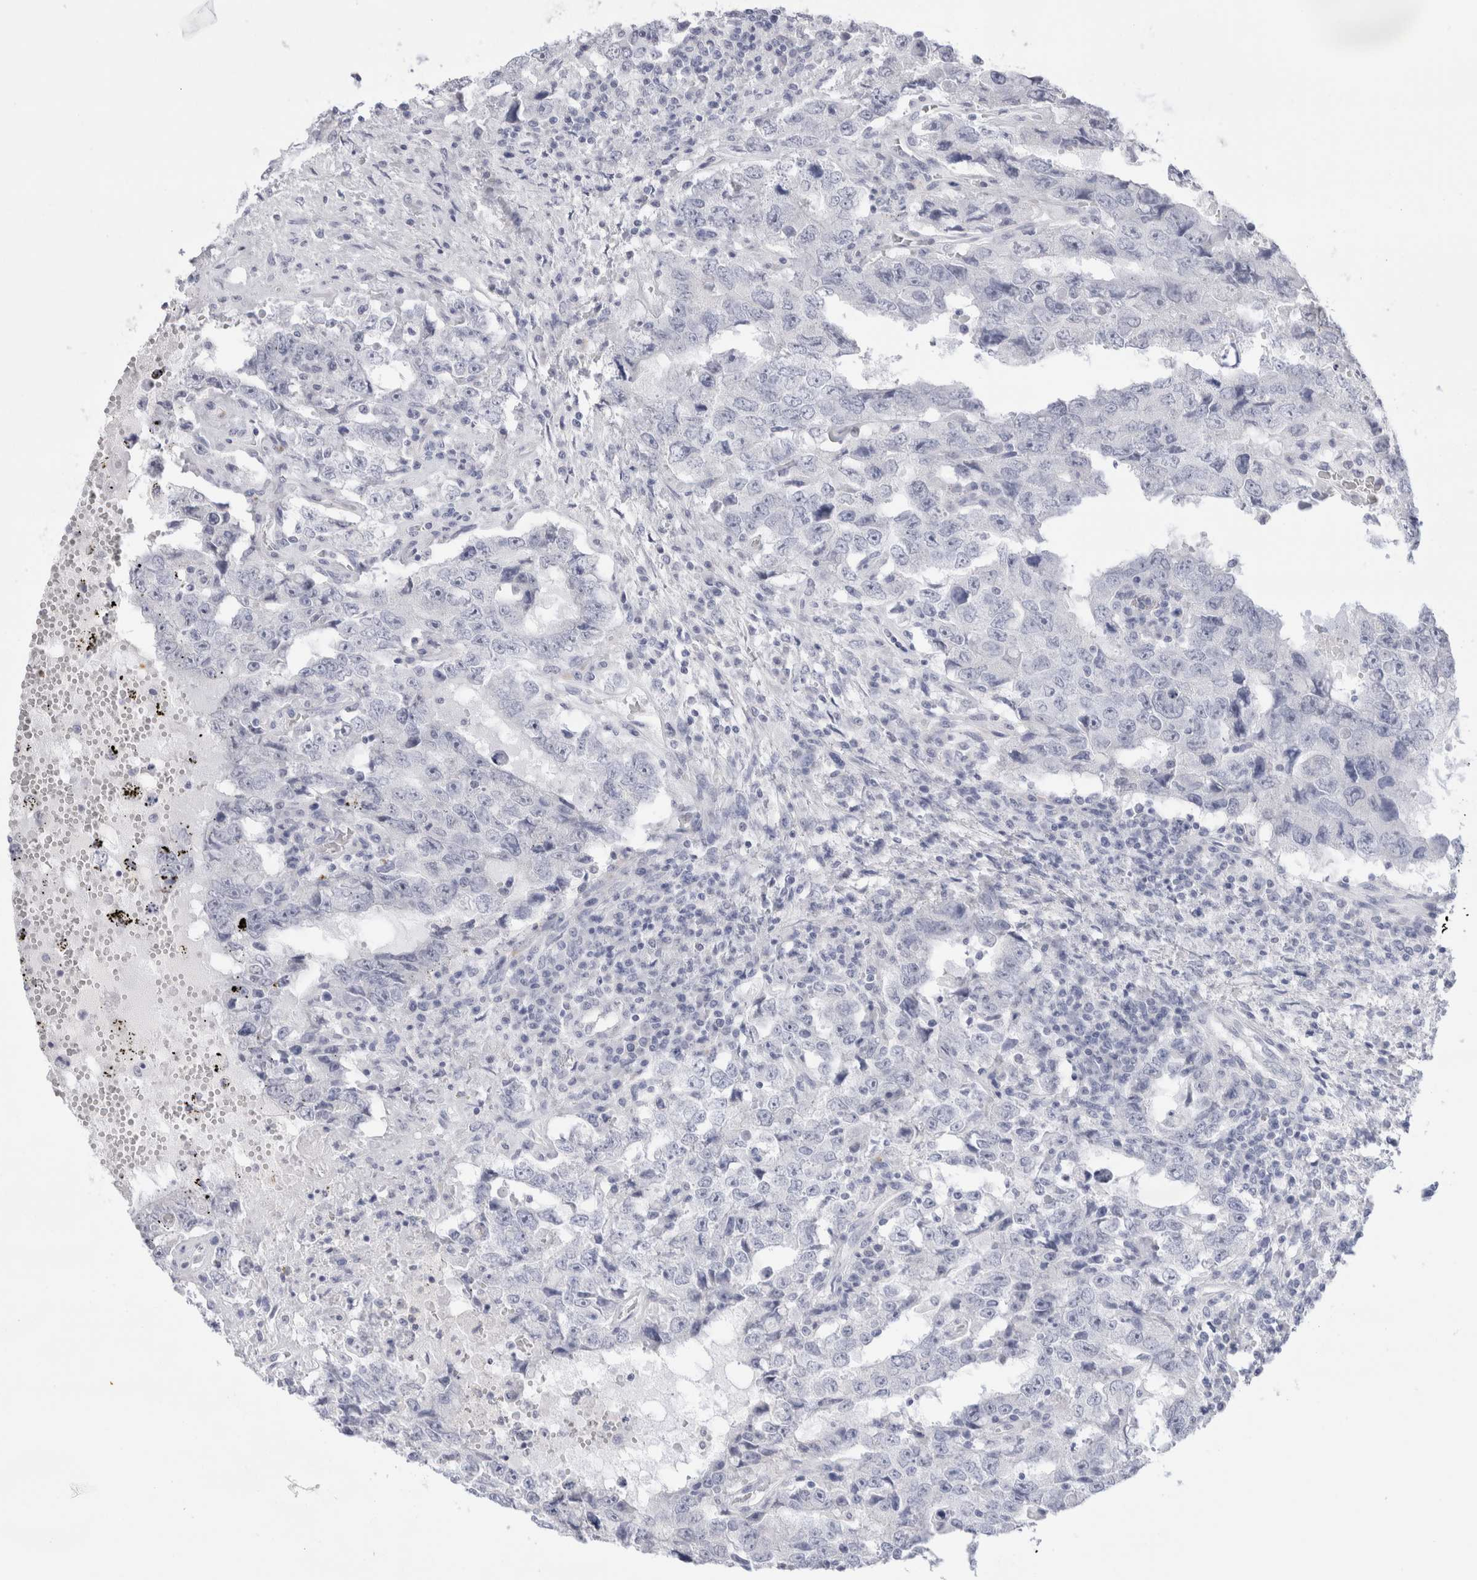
{"staining": {"intensity": "negative", "quantity": "none", "location": "none"}, "tissue": "testis cancer", "cell_type": "Tumor cells", "image_type": "cancer", "snomed": [{"axis": "morphology", "description": "Carcinoma, Embryonal, NOS"}, {"axis": "topography", "description": "Testis"}], "caption": "Embryonal carcinoma (testis) was stained to show a protein in brown. There is no significant expression in tumor cells.", "gene": "MUC15", "patient": {"sex": "male", "age": 26}}